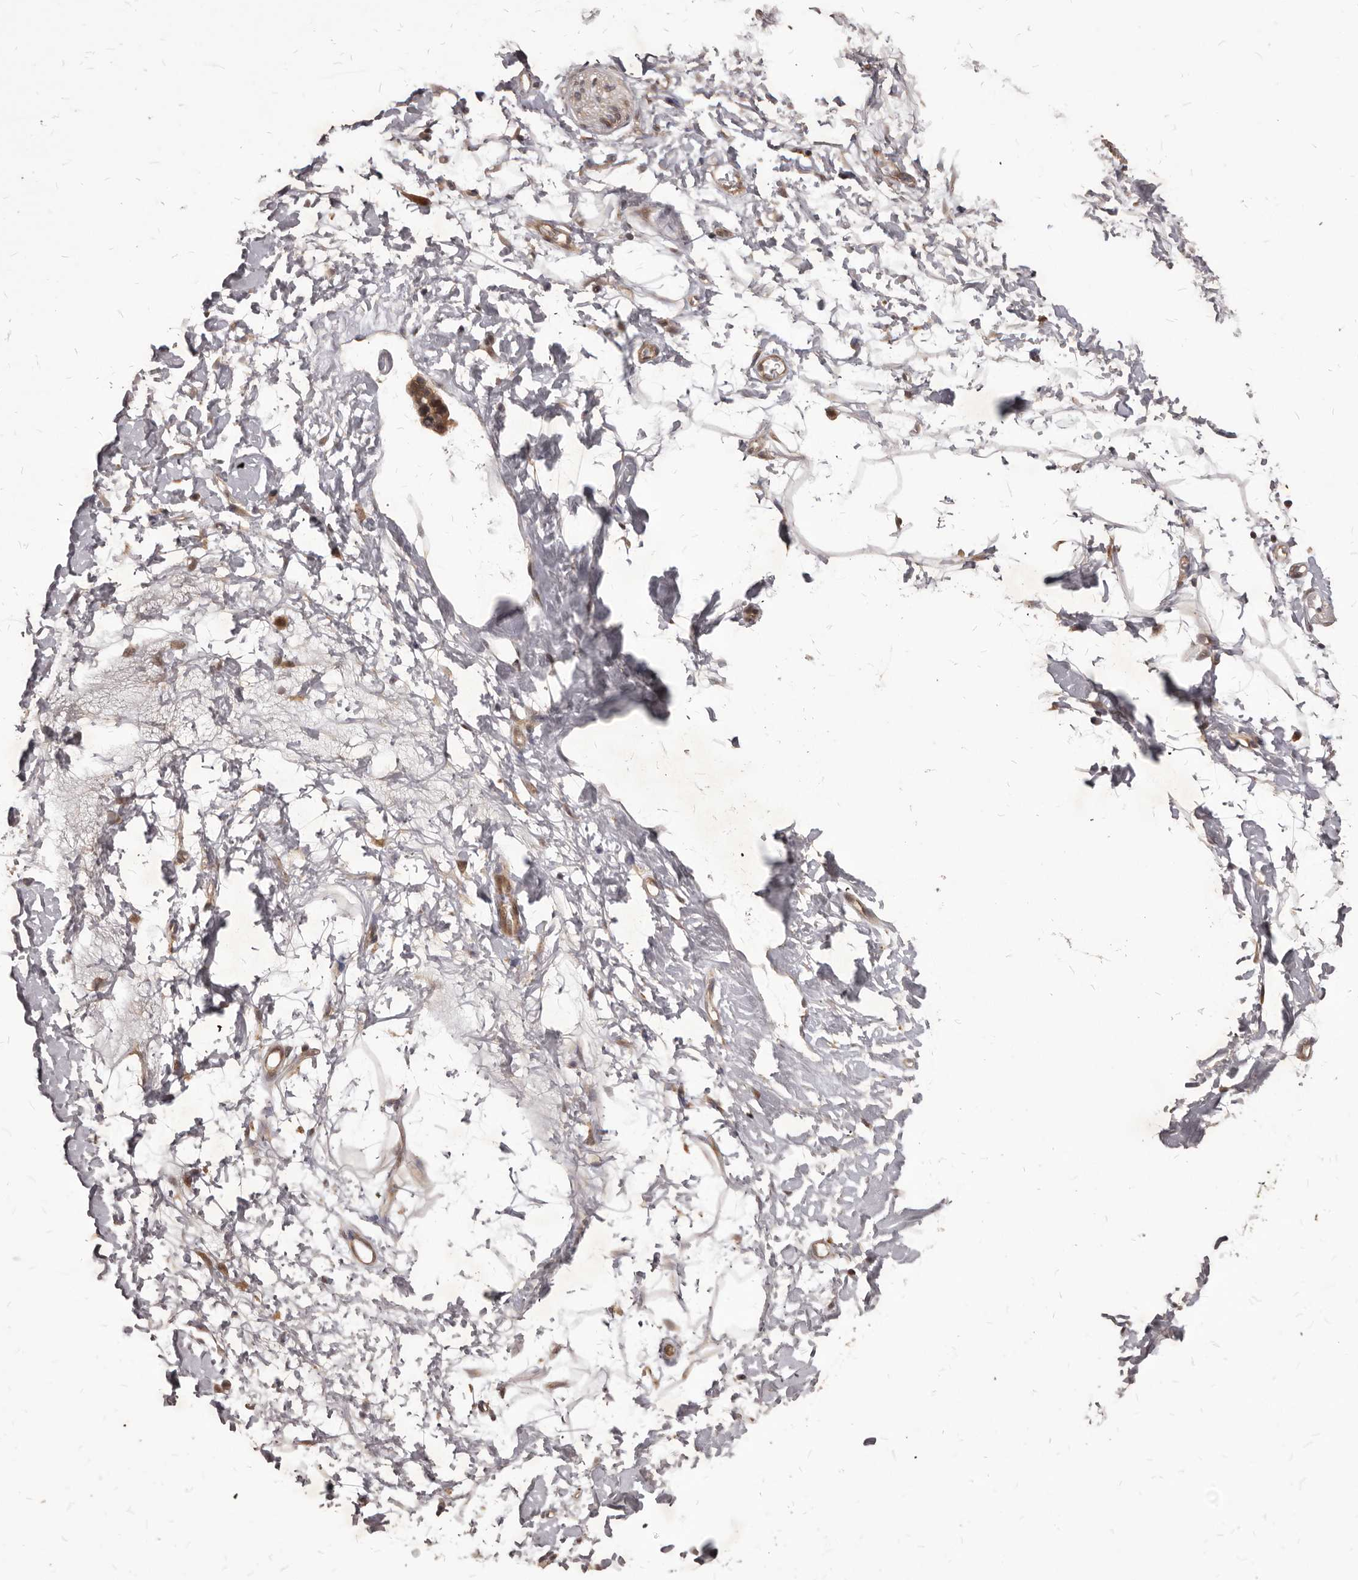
{"staining": {"intensity": "negative", "quantity": "none", "location": "none"}, "tissue": "adipose tissue", "cell_type": "Adipocytes", "image_type": "normal", "snomed": [{"axis": "morphology", "description": "Normal tissue, NOS"}, {"axis": "morphology", "description": "Adenocarcinoma, NOS"}, {"axis": "topography", "description": "Pancreas"}, {"axis": "topography", "description": "Peripheral nerve tissue"}], "caption": "High power microscopy micrograph of an immunohistochemistry (IHC) photomicrograph of unremarkable adipose tissue, revealing no significant positivity in adipocytes.", "gene": "GABPB2", "patient": {"sex": "male", "age": 59}}